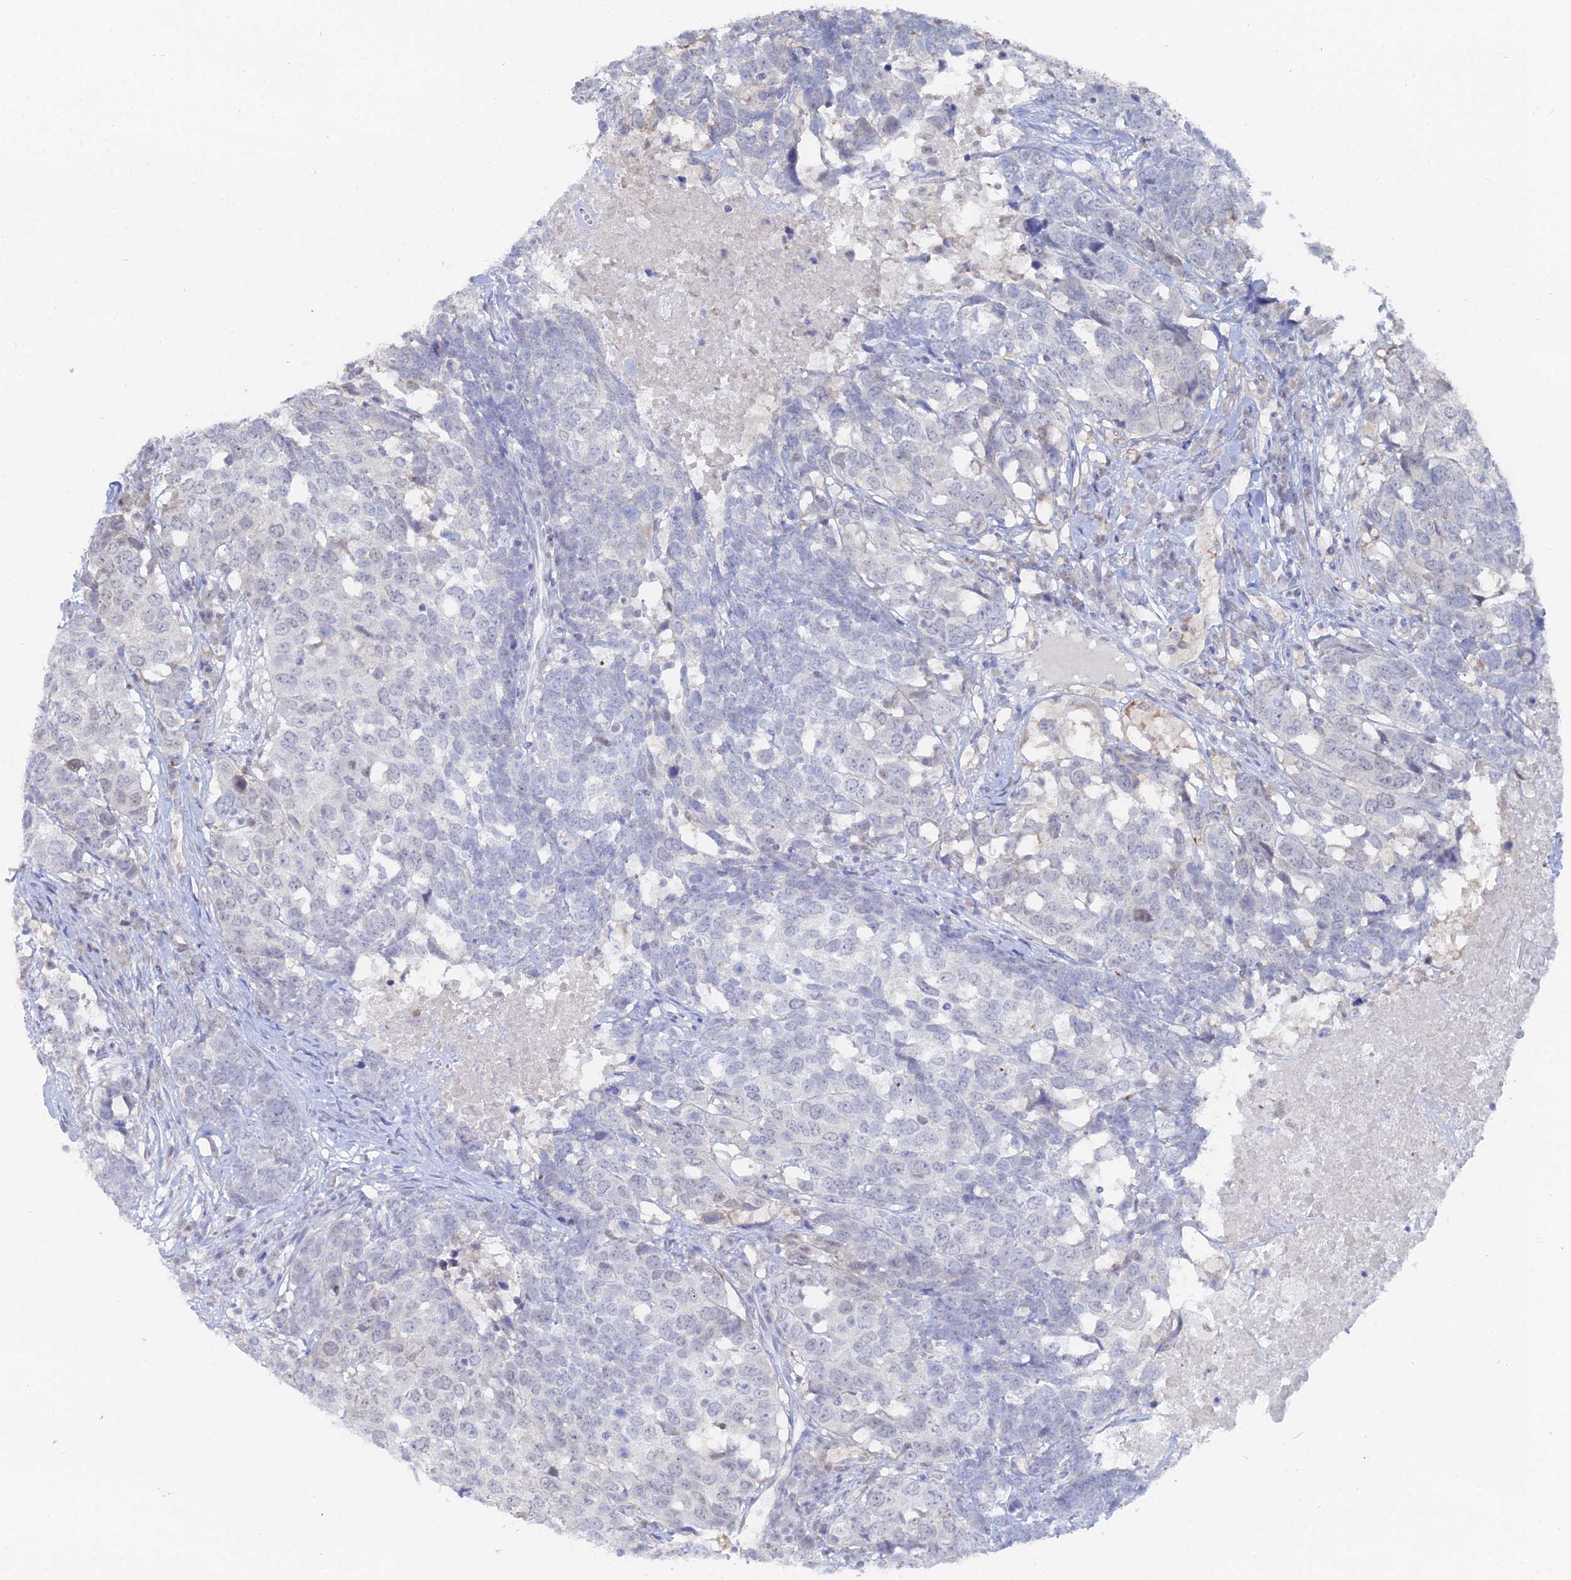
{"staining": {"intensity": "negative", "quantity": "none", "location": "none"}, "tissue": "head and neck cancer", "cell_type": "Tumor cells", "image_type": "cancer", "snomed": [{"axis": "morphology", "description": "Squamous cell carcinoma, NOS"}, {"axis": "topography", "description": "Head-Neck"}], "caption": "The micrograph shows no significant expression in tumor cells of squamous cell carcinoma (head and neck). (DAB immunohistochemistry visualized using brightfield microscopy, high magnification).", "gene": "THAP4", "patient": {"sex": "male", "age": 66}}